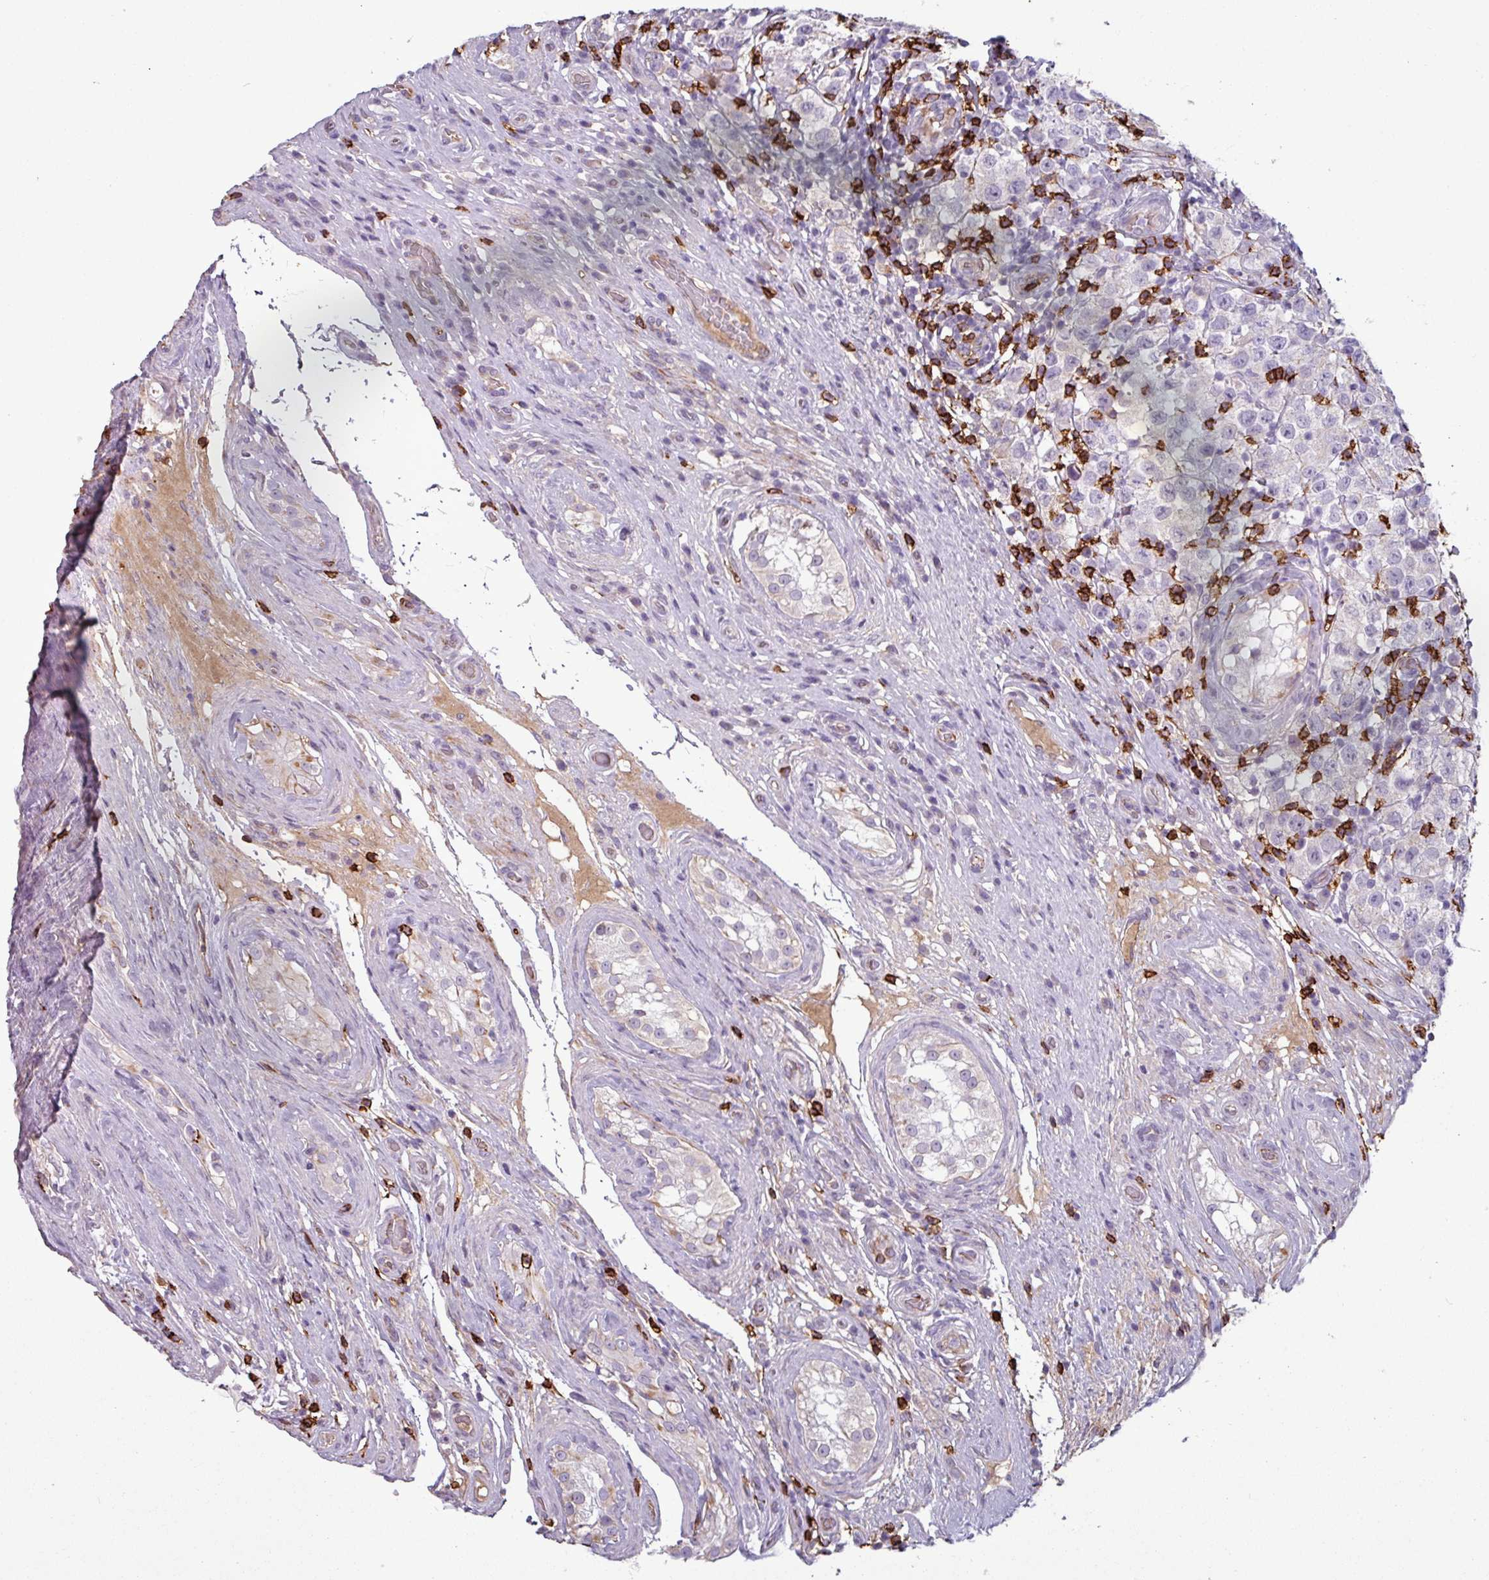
{"staining": {"intensity": "negative", "quantity": "none", "location": "none"}, "tissue": "testis cancer", "cell_type": "Tumor cells", "image_type": "cancer", "snomed": [{"axis": "morphology", "description": "Seminoma, NOS"}, {"axis": "morphology", "description": "Carcinoma, Embryonal, NOS"}, {"axis": "topography", "description": "Testis"}], "caption": "High magnification brightfield microscopy of testis cancer (seminoma) stained with DAB (brown) and counterstained with hematoxylin (blue): tumor cells show no significant positivity.", "gene": "CD8A", "patient": {"sex": "male", "age": 41}}